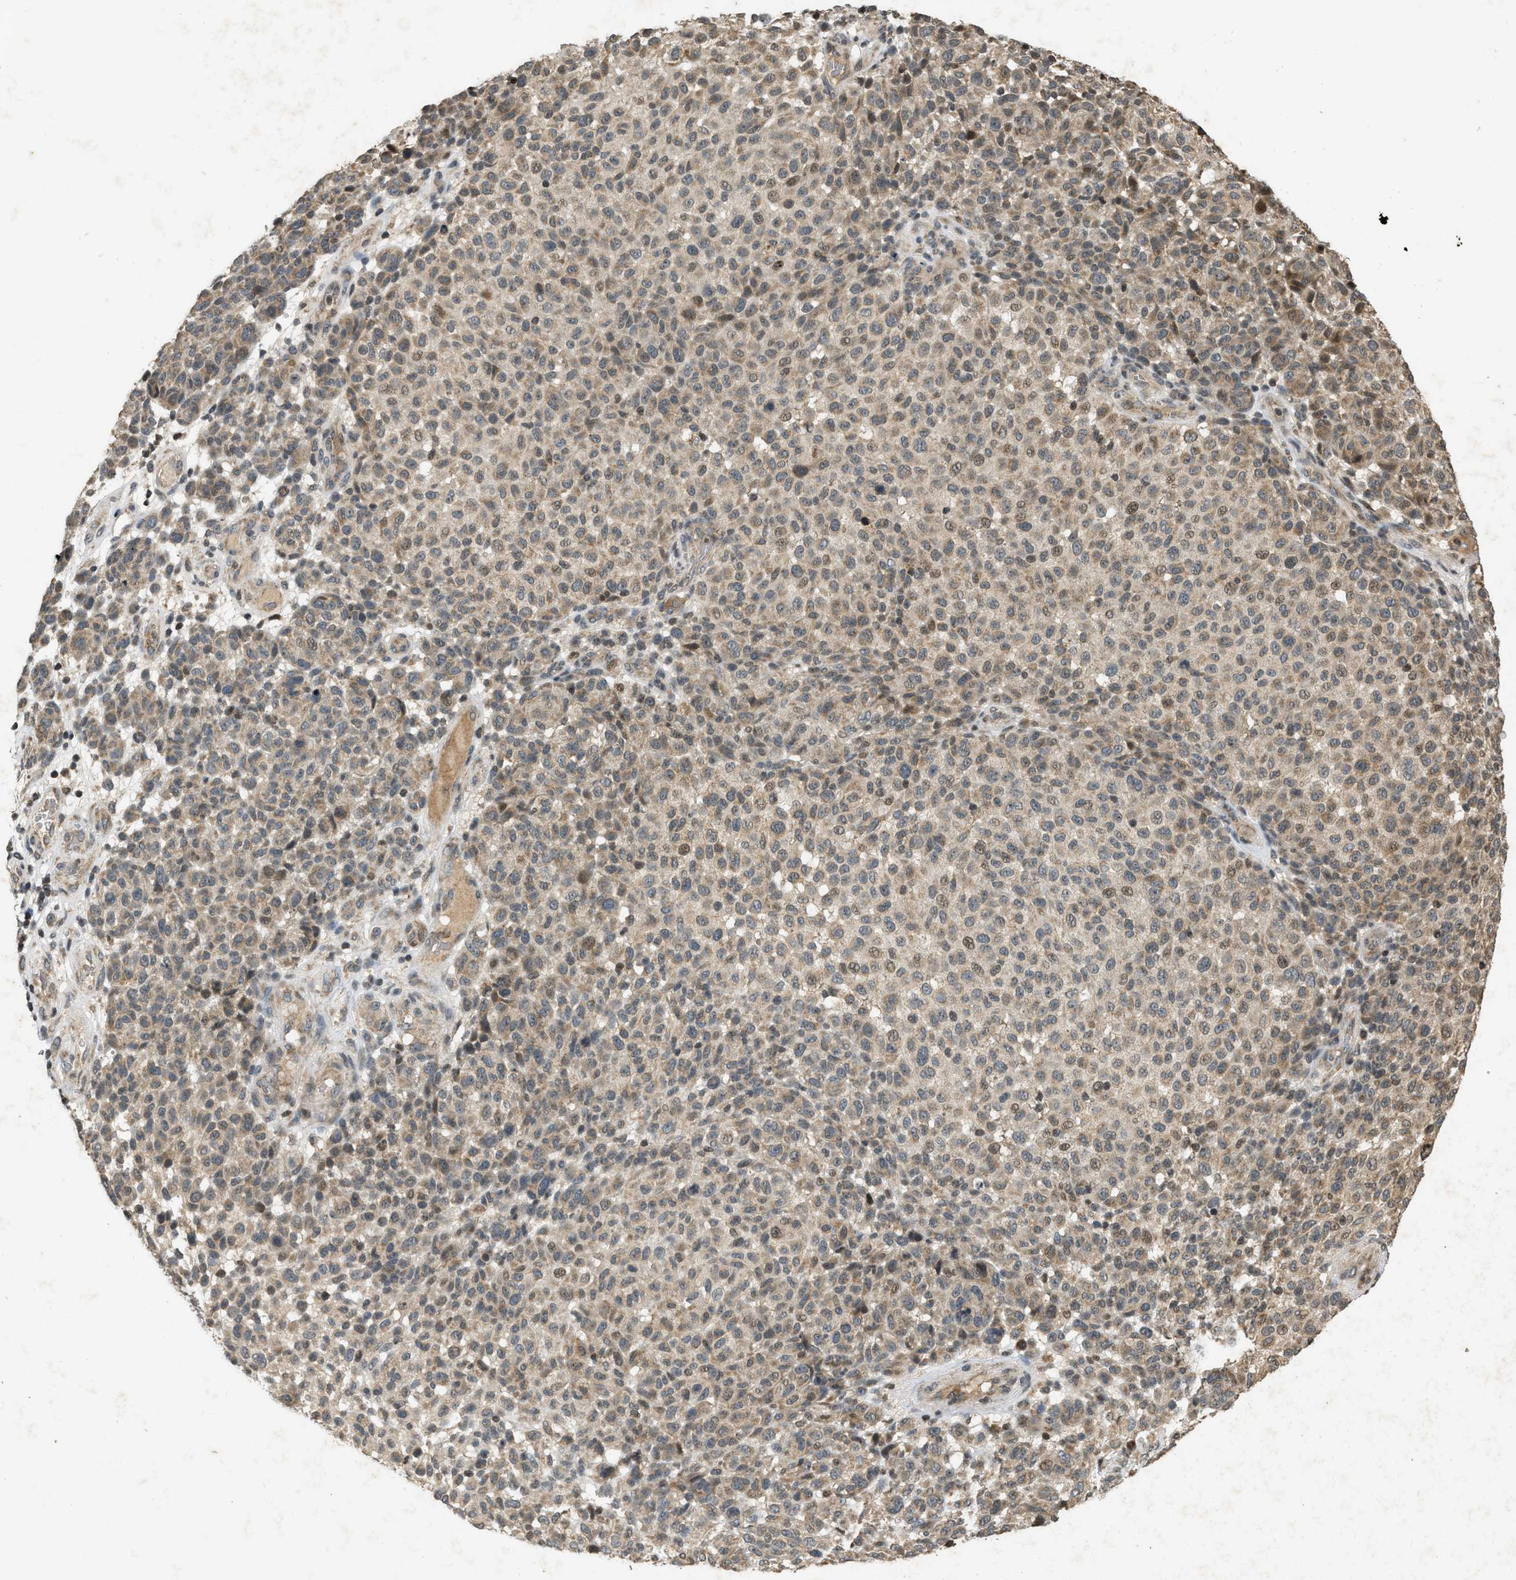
{"staining": {"intensity": "moderate", "quantity": ">75%", "location": "cytoplasmic/membranous,nuclear"}, "tissue": "melanoma", "cell_type": "Tumor cells", "image_type": "cancer", "snomed": [{"axis": "morphology", "description": "Malignant melanoma, NOS"}, {"axis": "topography", "description": "Skin"}], "caption": "Immunohistochemical staining of malignant melanoma shows moderate cytoplasmic/membranous and nuclear protein positivity in approximately >75% of tumor cells.", "gene": "SIAH1", "patient": {"sex": "male", "age": 59}}